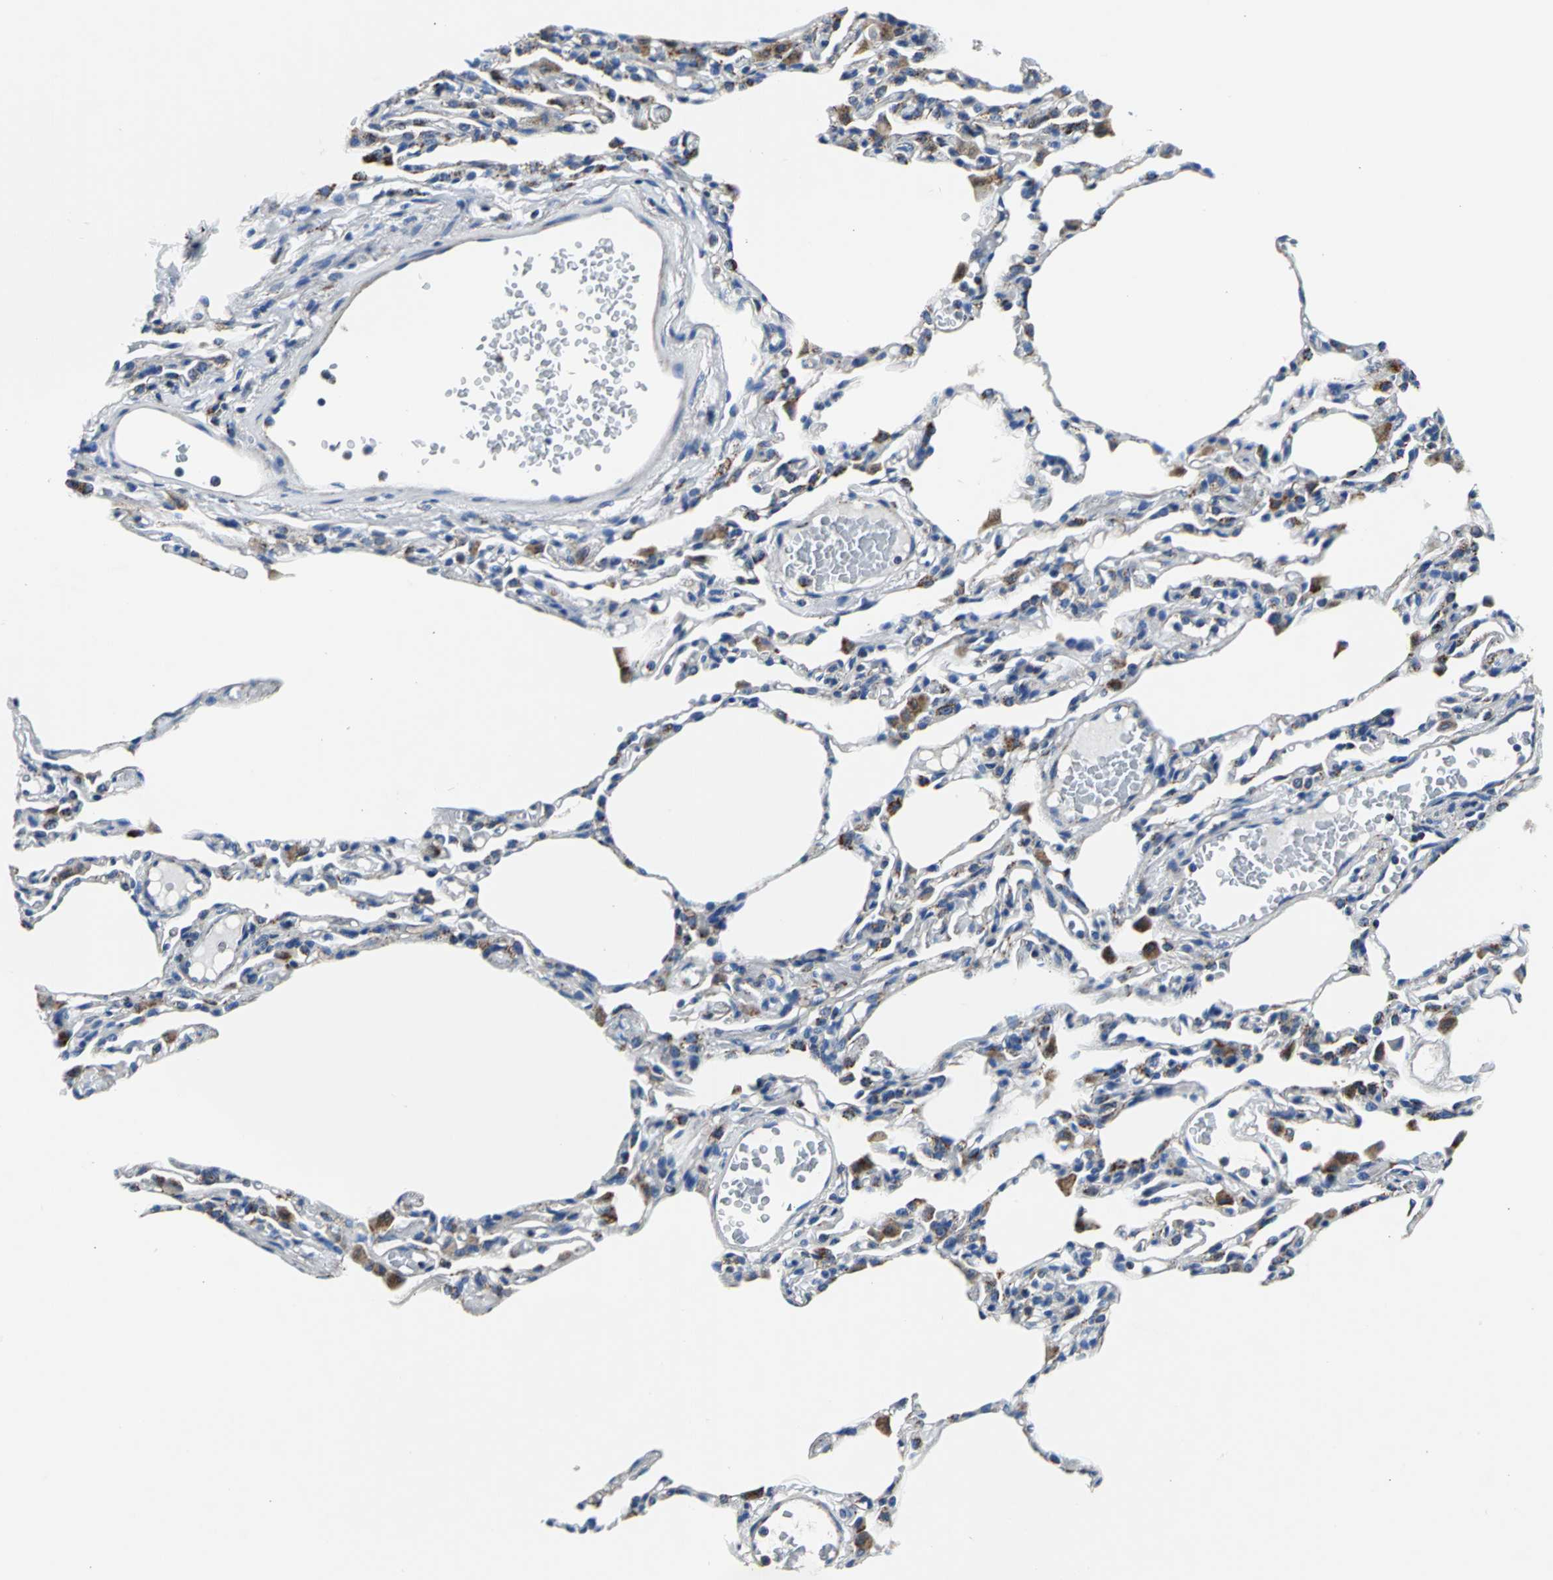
{"staining": {"intensity": "weak", "quantity": "25%-75%", "location": "cytoplasmic/membranous"}, "tissue": "lung", "cell_type": "Alveolar cells", "image_type": "normal", "snomed": [{"axis": "morphology", "description": "Normal tissue, NOS"}, {"axis": "topography", "description": "Lung"}], "caption": "Protein expression analysis of benign human lung reveals weak cytoplasmic/membranous expression in approximately 25%-75% of alveolar cells. (DAB IHC with brightfield microscopy, high magnification).", "gene": "IFI6", "patient": {"sex": "female", "age": 49}}